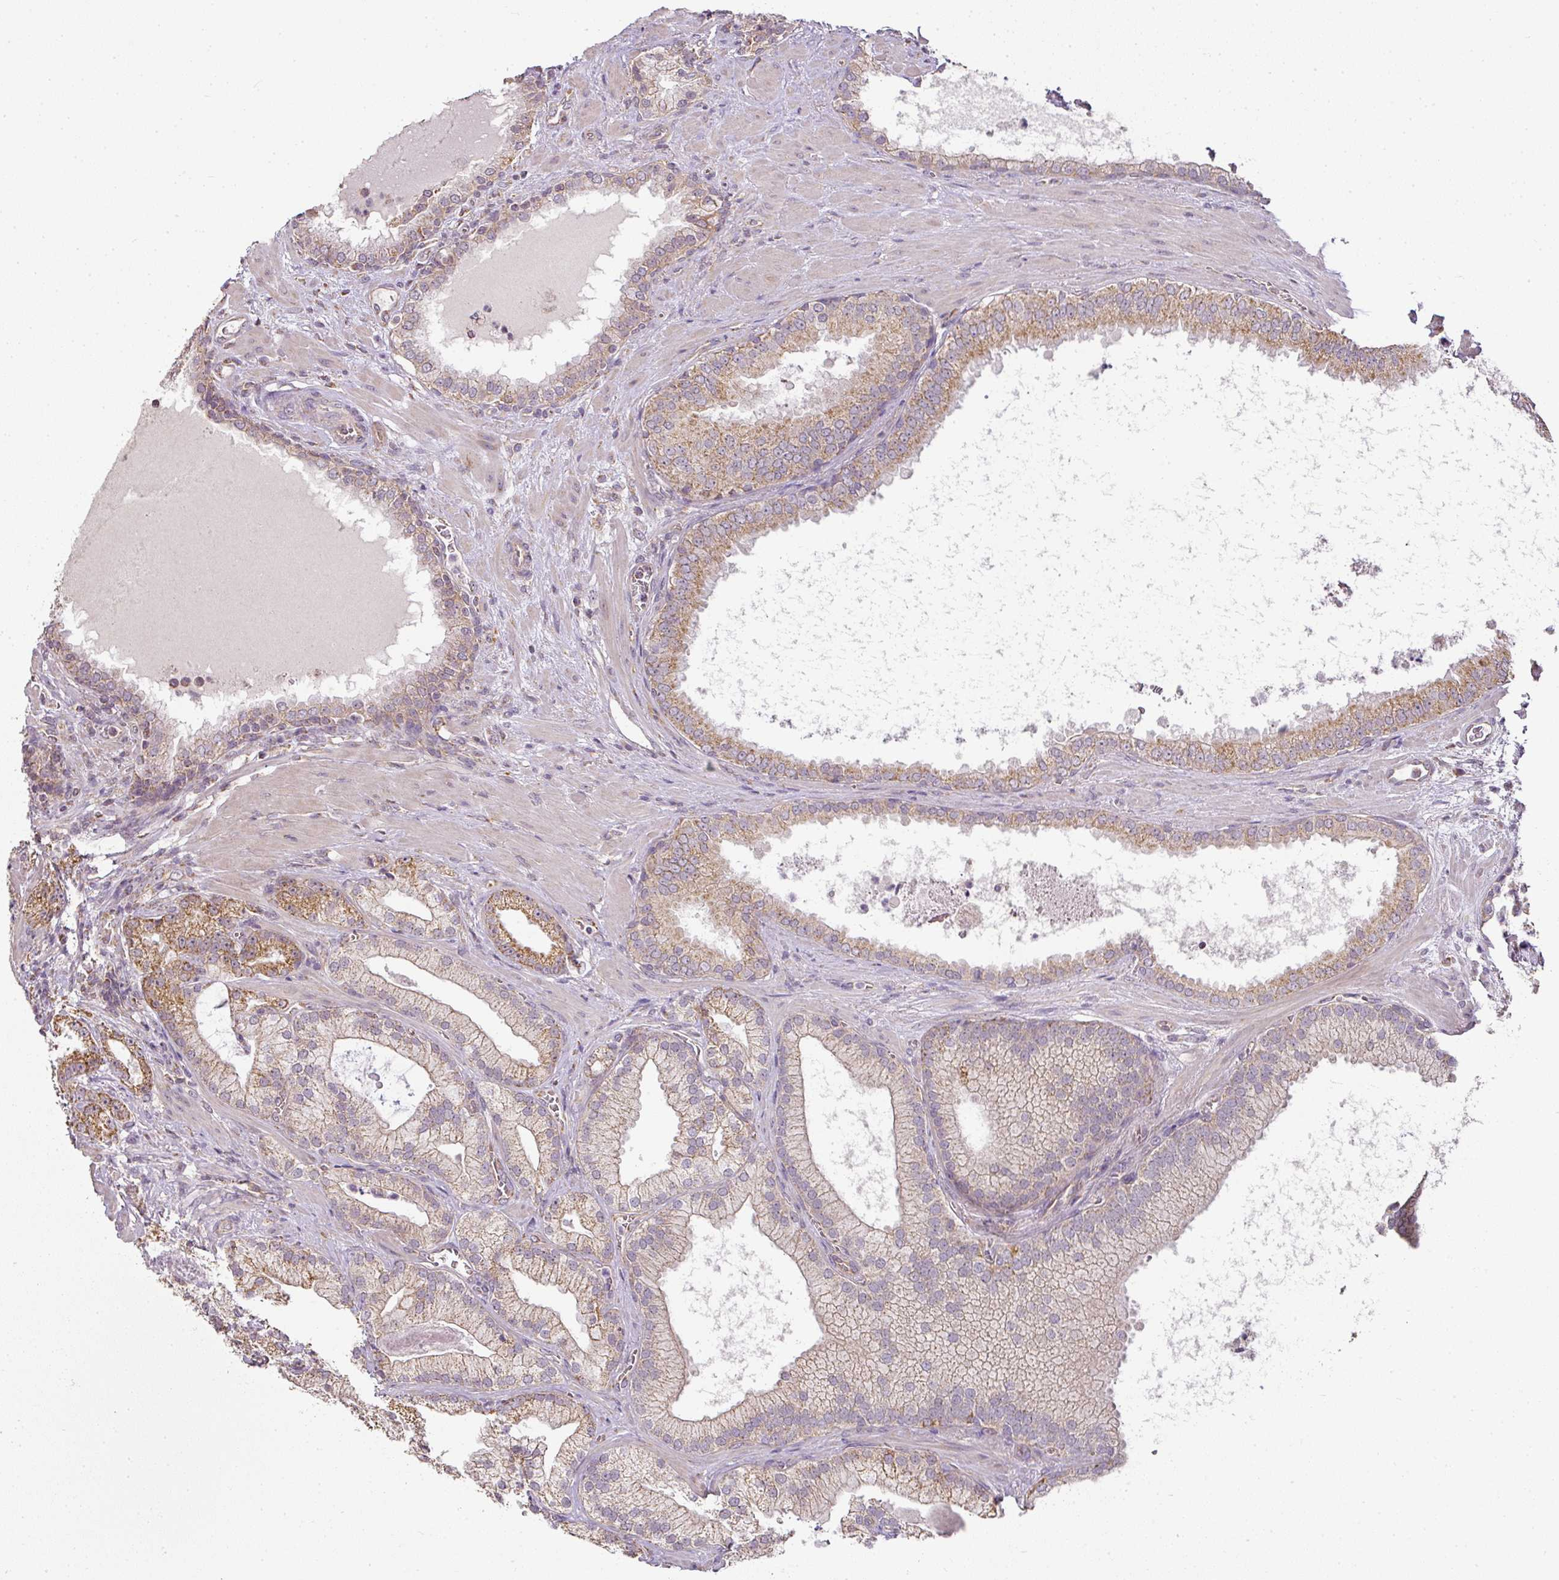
{"staining": {"intensity": "moderate", "quantity": "25%-75%", "location": "cytoplasmic/membranous"}, "tissue": "prostate cancer", "cell_type": "Tumor cells", "image_type": "cancer", "snomed": [{"axis": "morphology", "description": "Adenocarcinoma, High grade"}, {"axis": "topography", "description": "Prostate"}], "caption": "The micrograph displays immunohistochemical staining of prostate adenocarcinoma (high-grade). There is moderate cytoplasmic/membranous staining is present in approximately 25%-75% of tumor cells.", "gene": "MYOM2", "patient": {"sex": "male", "age": 68}}